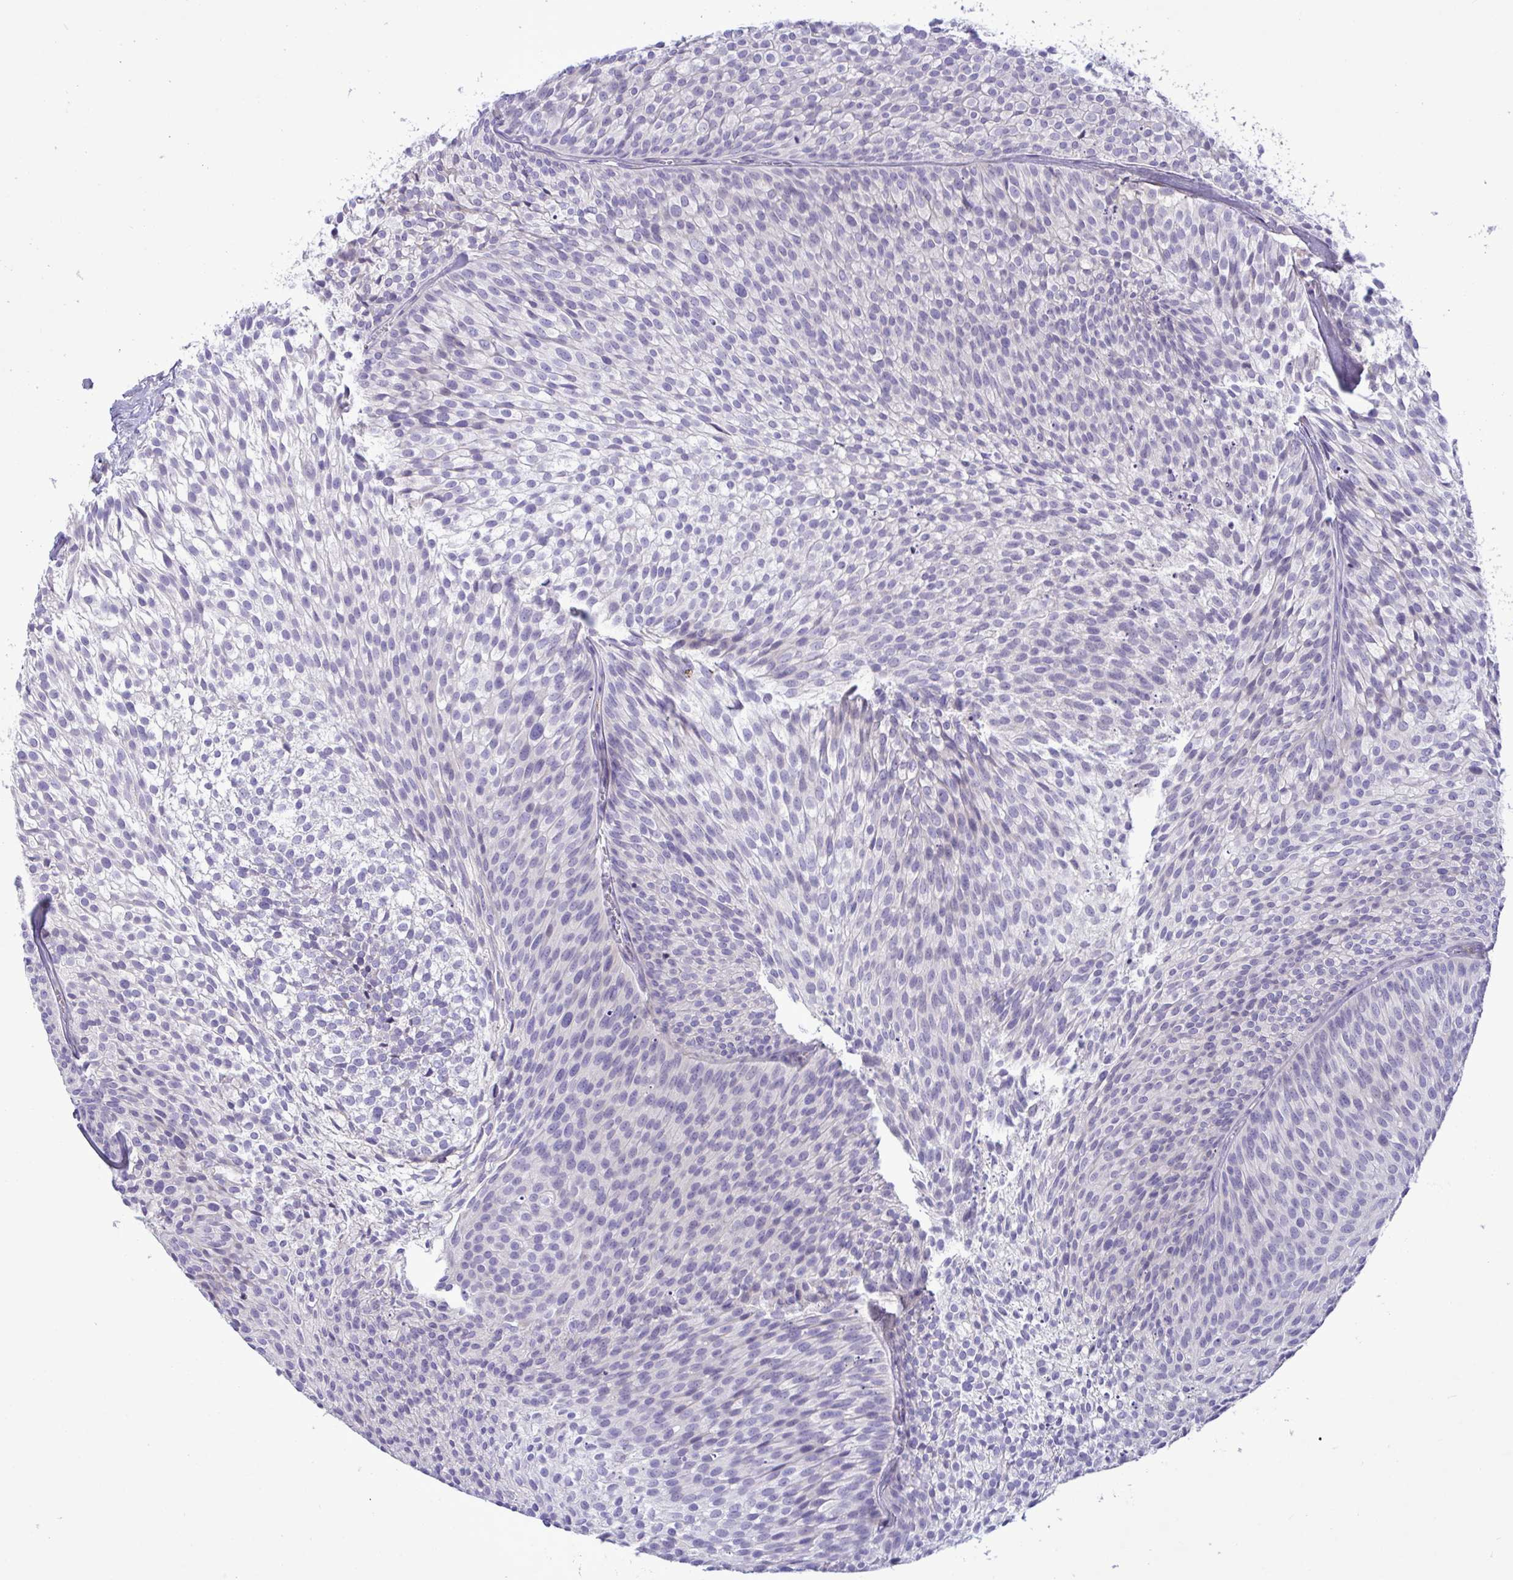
{"staining": {"intensity": "negative", "quantity": "none", "location": "none"}, "tissue": "urothelial cancer", "cell_type": "Tumor cells", "image_type": "cancer", "snomed": [{"axis": "morphology", "description": "Urothelial carcinoma, Low grade"}, {"axis": "topography", "description": "Urinary bladder"}], "caption": "DAB (3,3'-diaminobenzidine) immunohistochemical staining of urothelial cancer reveals no significant positivity in tumor cells. (Brightfield microscopy of DAB immunohistochemistry at high magnification).", "gene": "FAM86B1", "patient": {"sex": "male", "age": 91}}